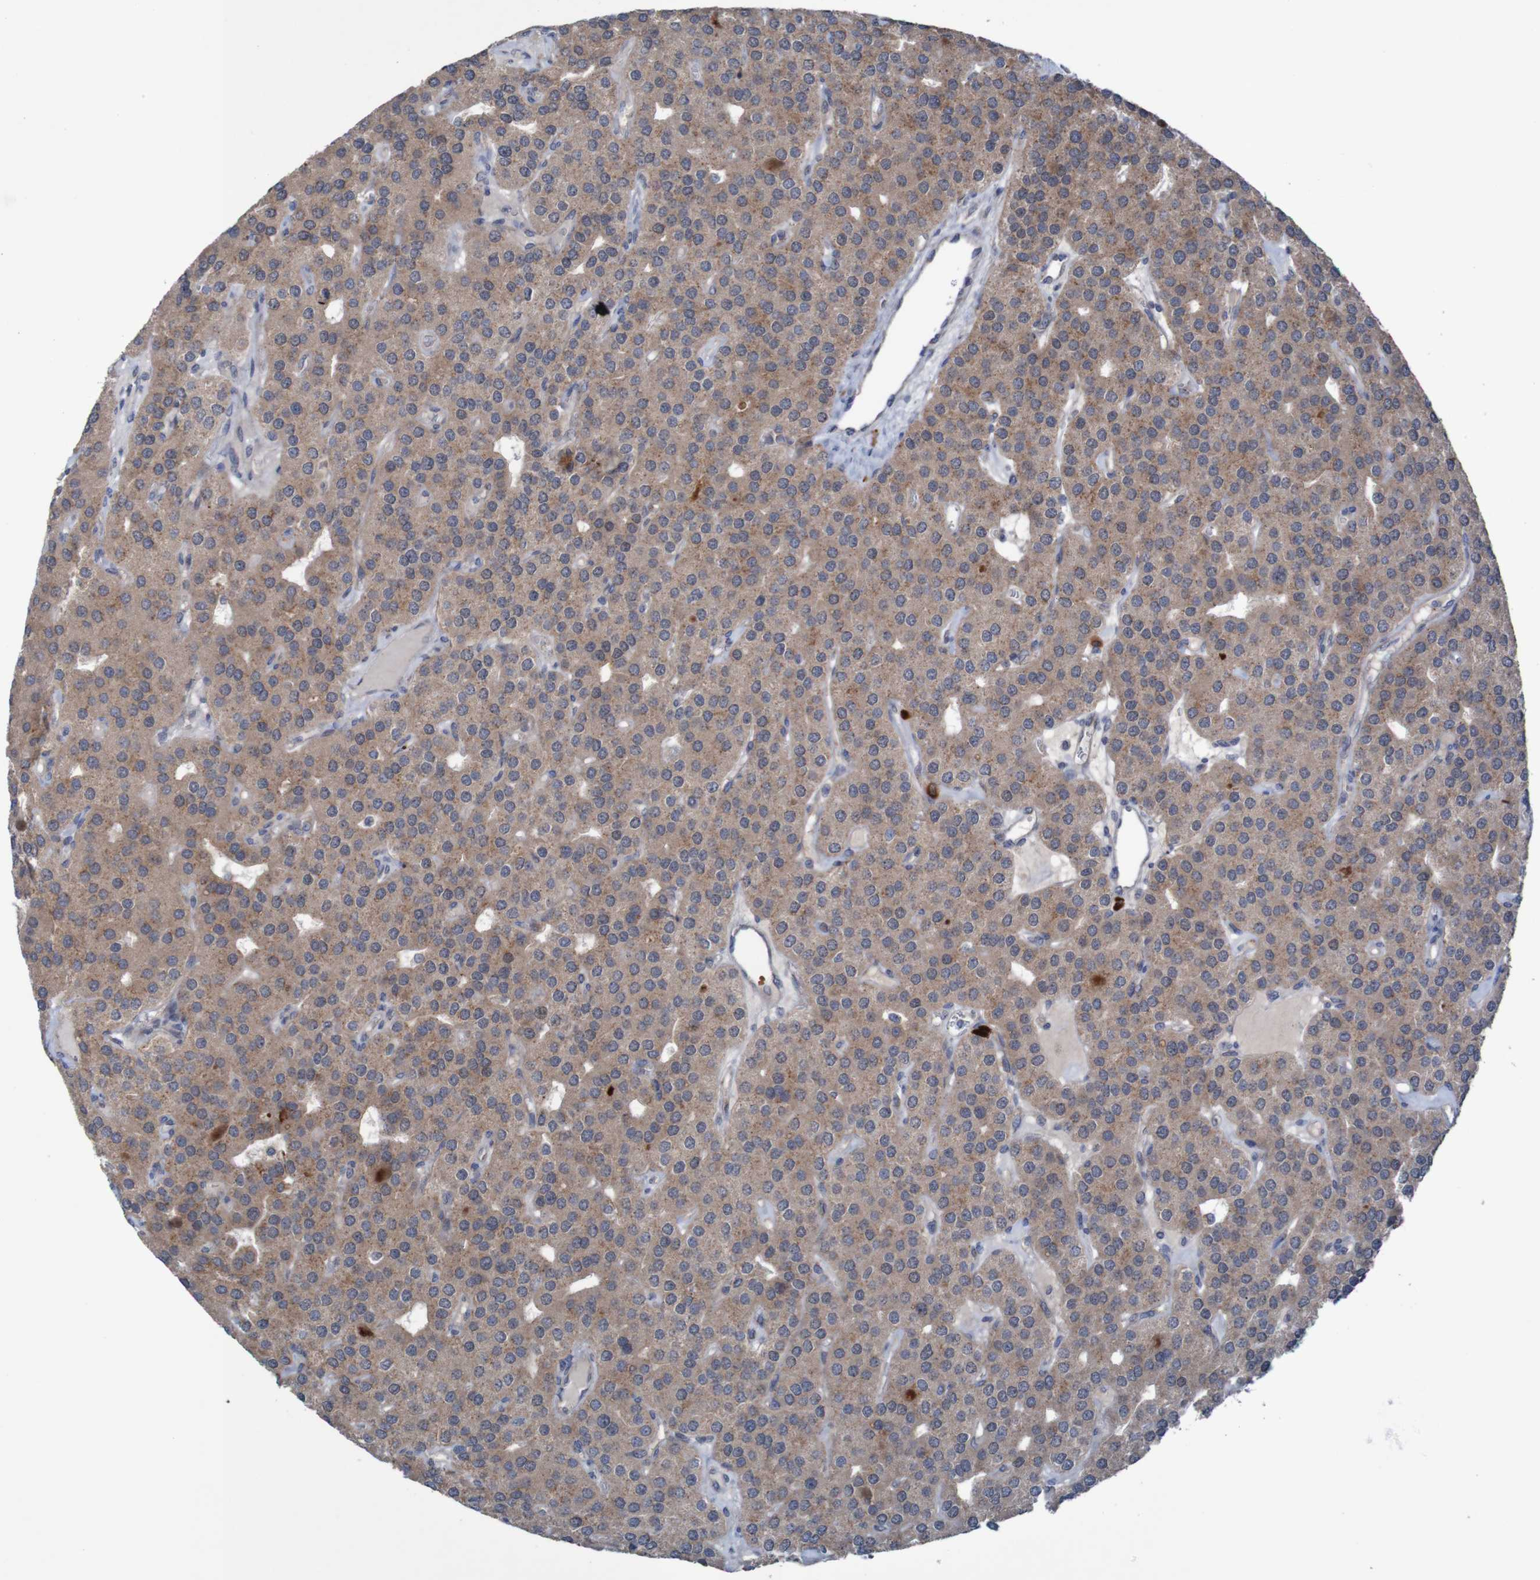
{"staining": {"intensity": "moderate", "quantity": ">75%", "location": "cytoplasmic/membranous"}, "tissue": "parathyroid gland", "cell_type": "Glandular cells", "image_type": "normal", "snomed": [{"axis": "morphology", "description": "Normal tissue, NOS"}, {"axis": "morphology", "description": "Adenoma, NOS"}, {"axis": "topography", "description": "Parathyroid gland"}], "caption": "A photomicrograph of parathyroid gland stained for a protein demonstrates moderate cytoplasmic/membranous brown staining in glandular cells. The staining is performed using DAB brown chromogen to label protein expression. The nuclei are counter-stained blue using hematoxylin.", "gene": "ANGPT4", "patient": {"sex": "female", "age": 86}}